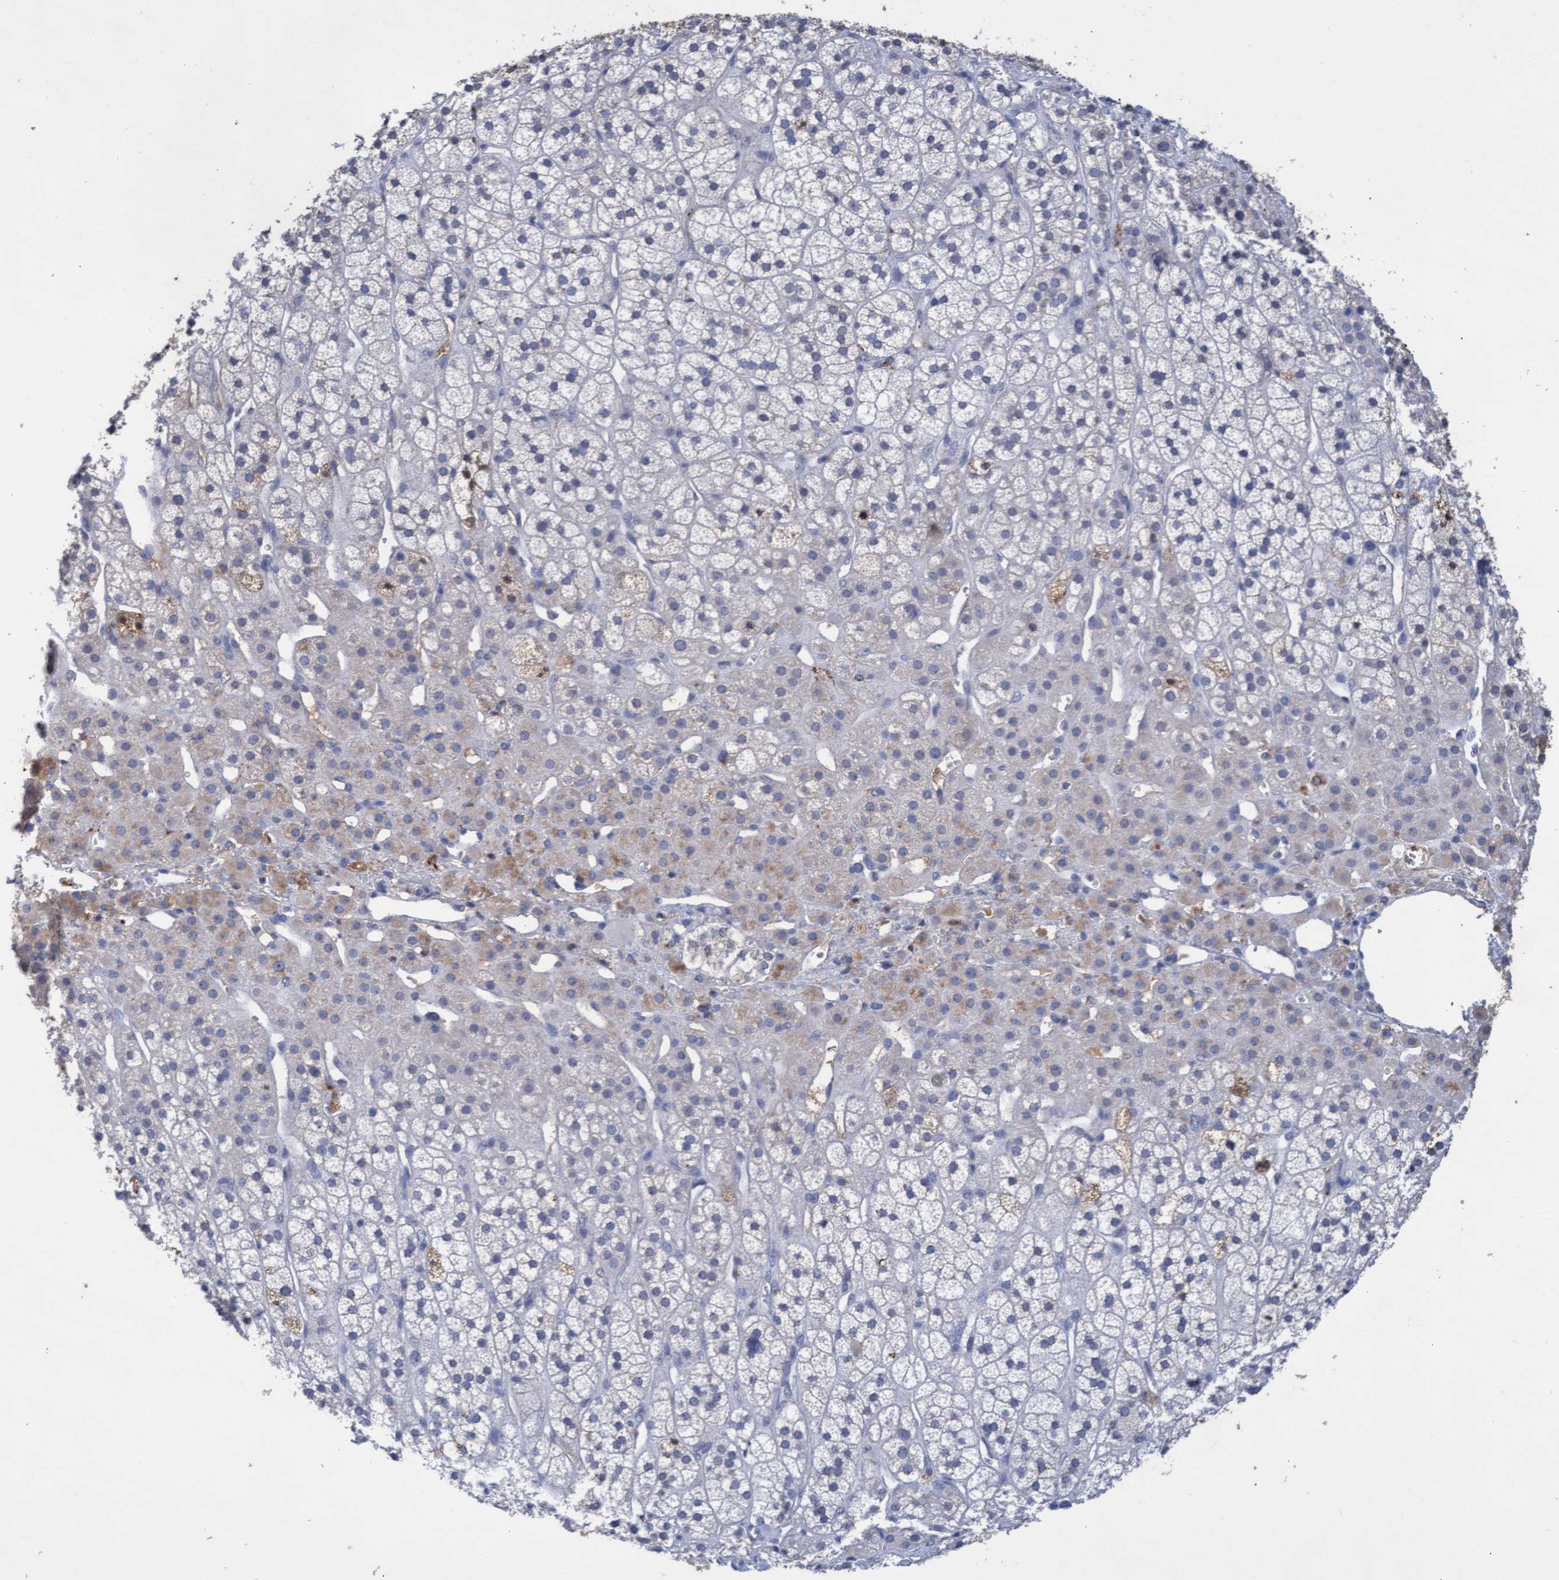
{"staining": {"intensity": "moderate", "quantity": "<25%", "location": "cytoplasmic/membranous"}, "tissue": "adrenal gland", "cell_type": "Glandular cells", "image_type": "normal", "snomed": [{"axis": "morphology", "description": "Normal tissue, NOS"}, {"axis": "topography", "description": "Adrenal gland"}], "caption": "Brown immunohistochemical staining in benign human adrenal gland demonstrates moderate cytoplasmic/membranous positivity in about <25% of glandular cells. (DAB = brown stain, brightfield microscopy at high magnification).", "gene": "GPR39", "patient": {"sex": "male", "age": 56}}